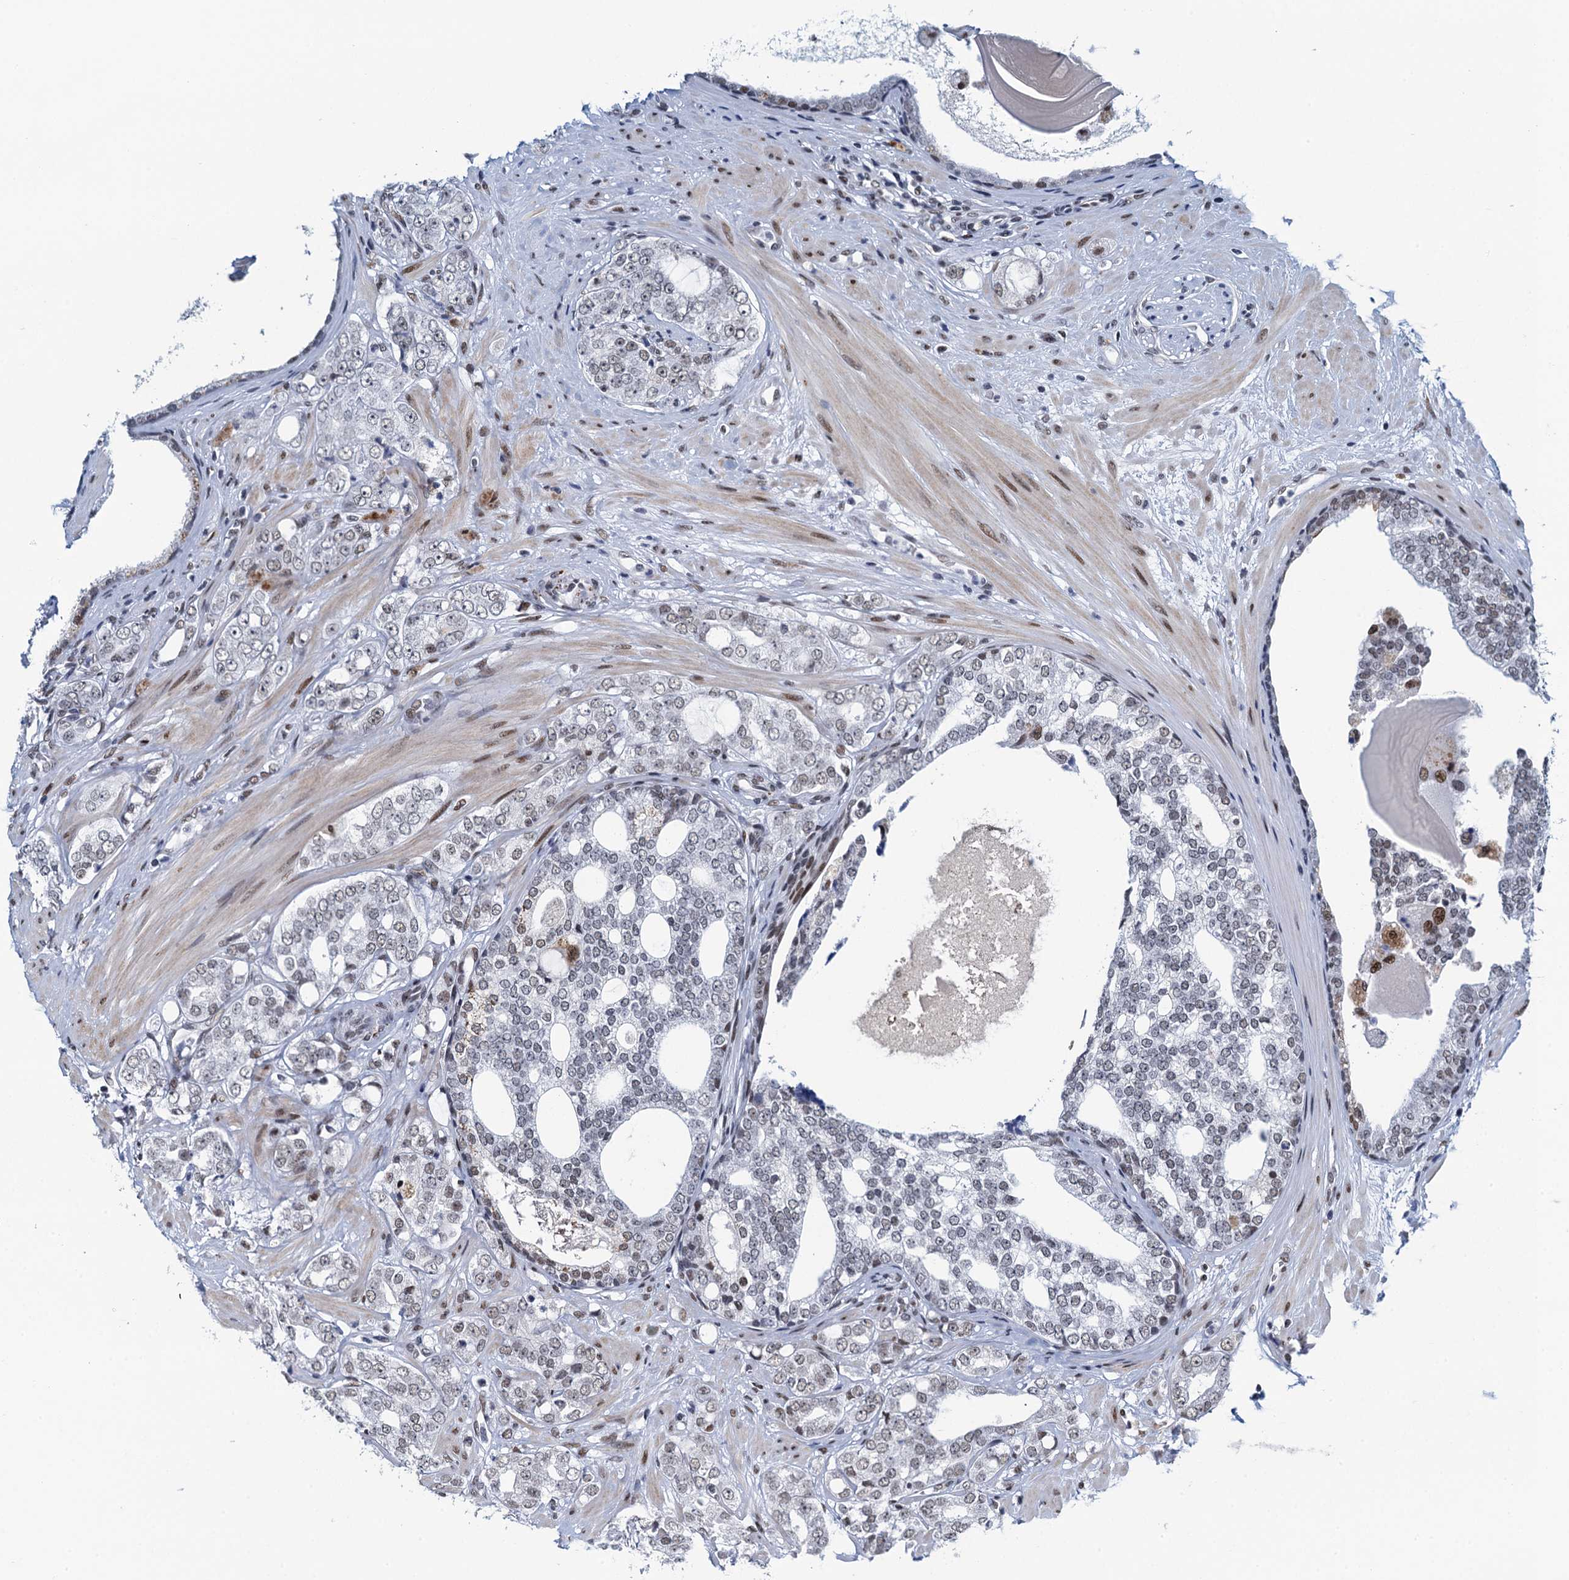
{"staining": {"intensity": "weak", "quantity": "<25%", "location": "nuclear"}, "tissue": "prostate cancer", "cell_type": "Tumor cells", "image_type": "cancer", "snomed": [{"axis": "morphology", "description": "Adenocarcinoma, High grade"}, {"axis": "topography", "description": "Prostate"}], "caption": "The photomicrograph exhibits no staining of tumor cells in high-grade adenocarcinoma (prostate).", "gene": "HNRNPUL2", "patient": {"sex": "male", "age": 64}}